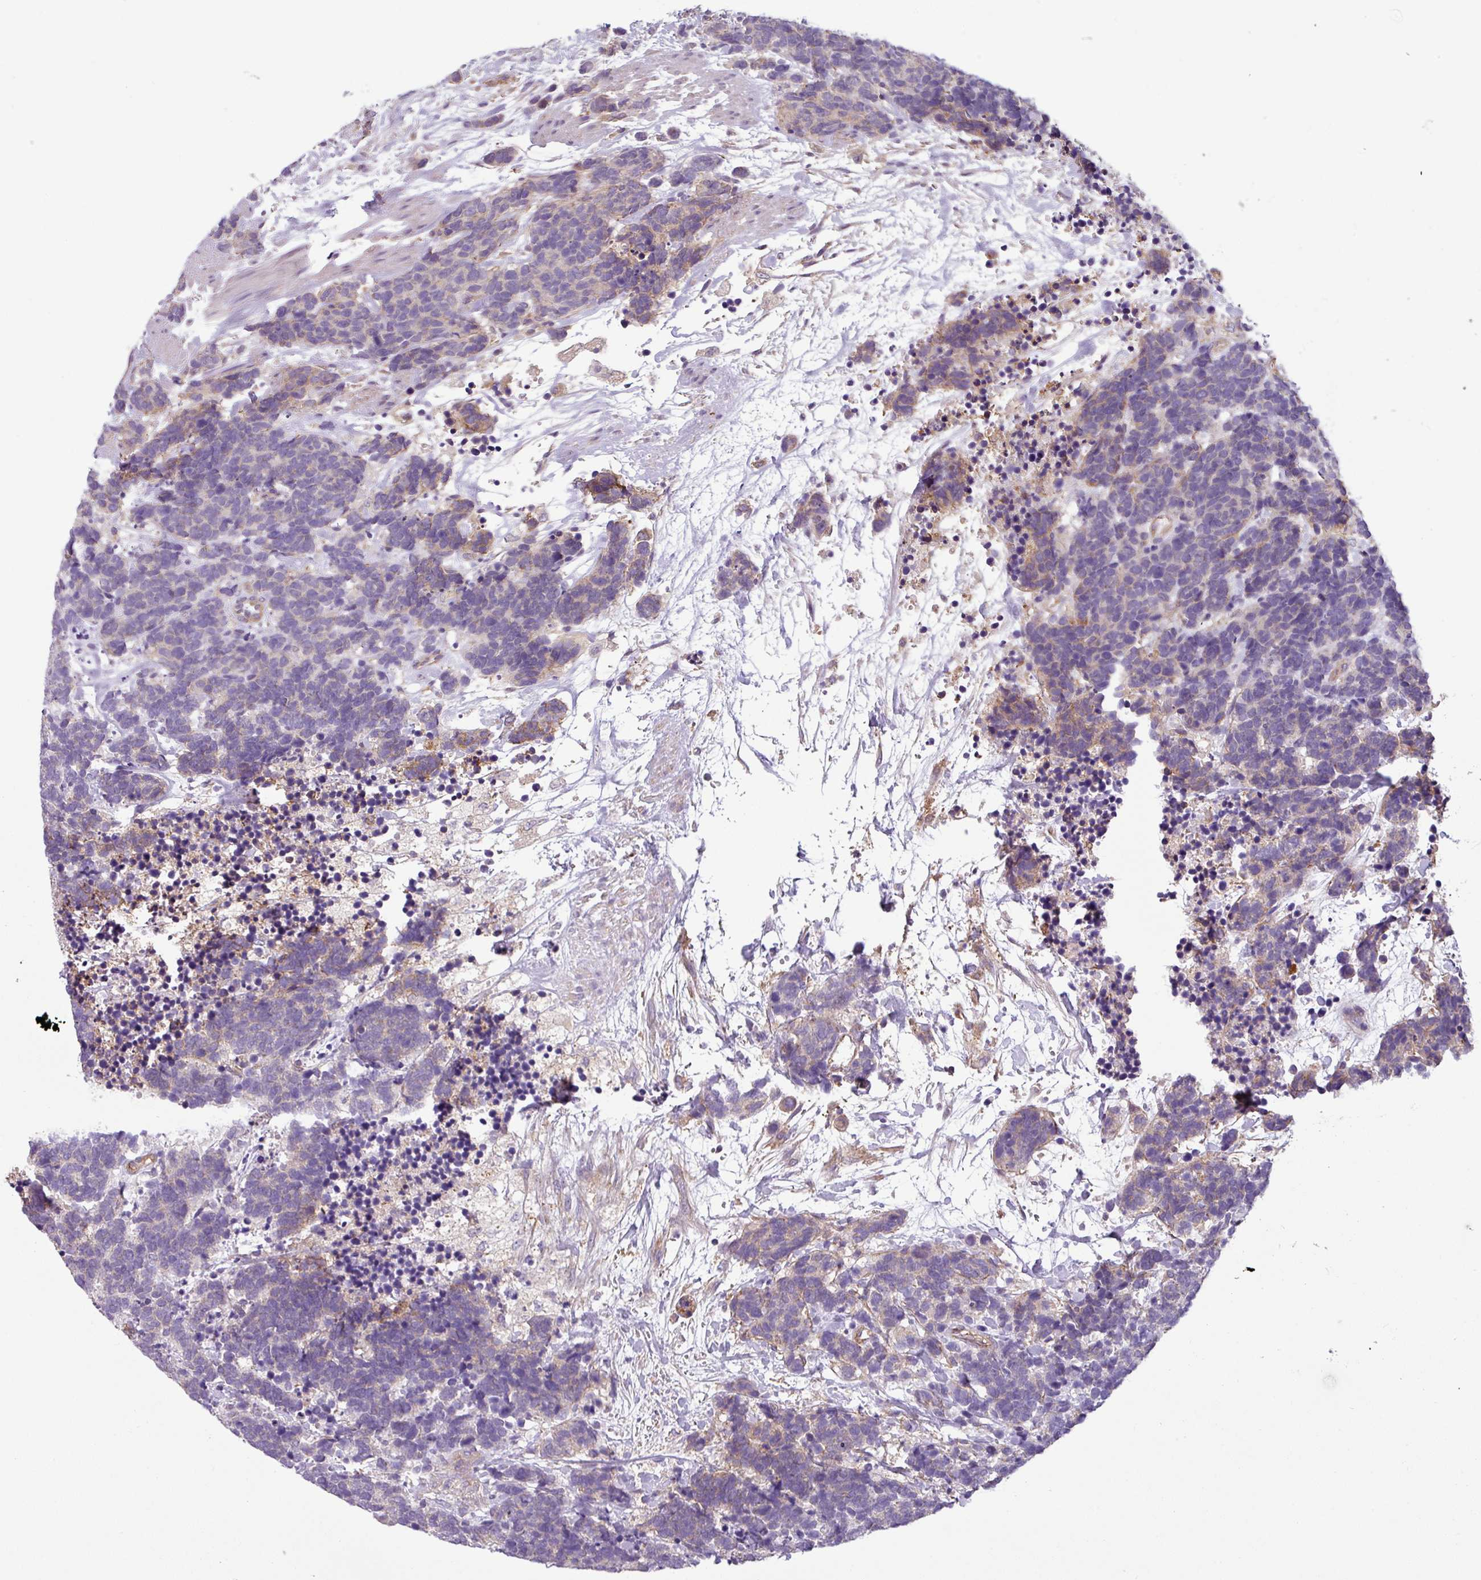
{"staining": {"intensity": "weak", "quantity": "<25%", "location": "cytoplasmic/membranous"}, "tissue": "carcinoid", "cell_type": "Tumor cells", "image_type": "cancer", "snomed": [{"axis": "morphology", "description": "Carcinoma, NOS"}, {"axis": "morphology", "description": "Carcinoid, malignant, NOS"}, {"axis": "topography", "description": "Prostate"}], "caption": "High magnification brightfield microscopy of carcinoid stained with DAB (3,3'-diaminobenzidine) (brown) and counterstained with hematoxylin (blue): tumor cells show no significant staining.", "gene": "SLC23A2", "patient": {"sex": "male", "age": 57}}